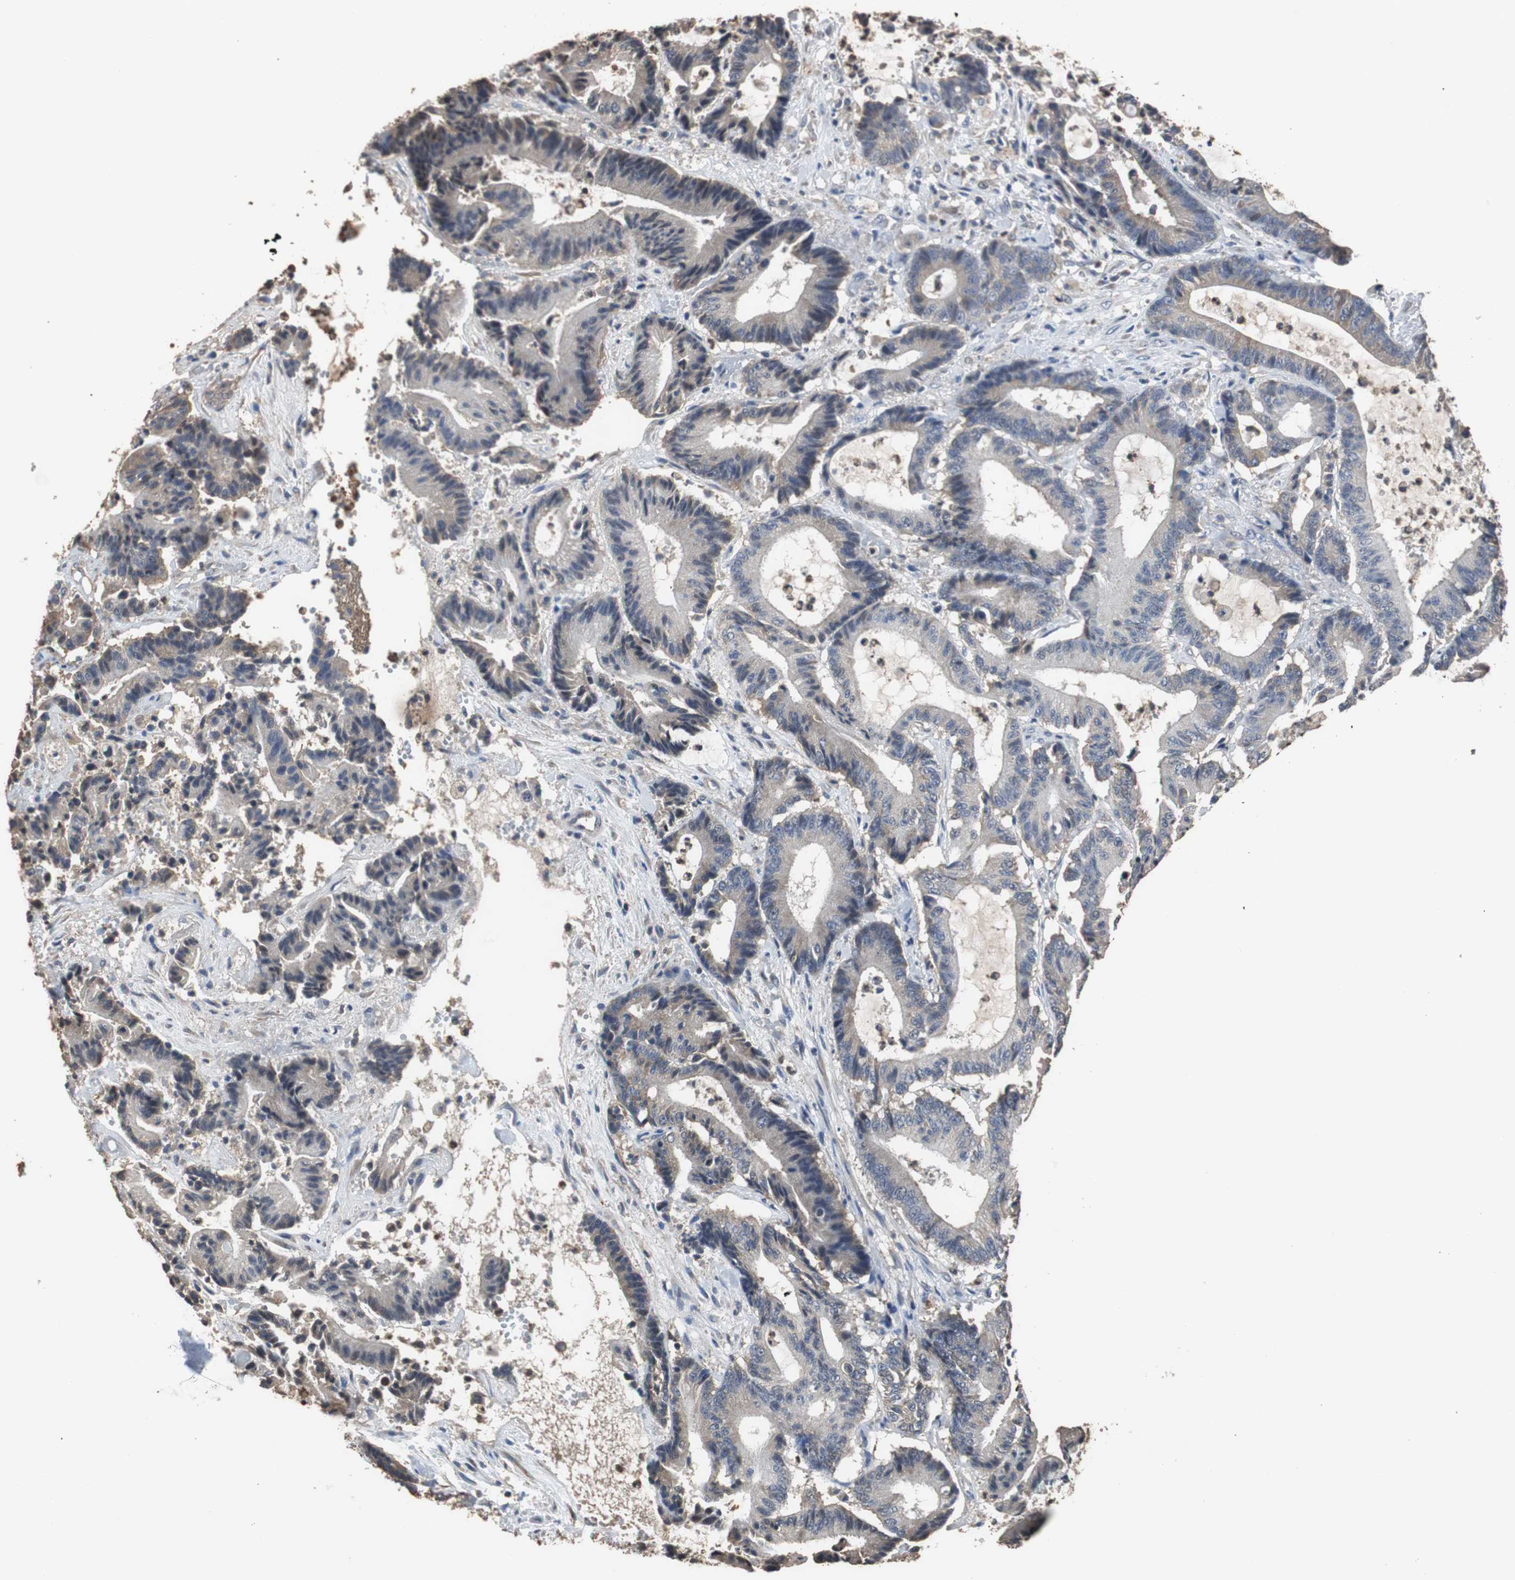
{"staining": {"intensity": "weak", "quantity": "<25%", "location": "cytoplasmic/membranous"}, "tissue": "colorectal cancer", "cell_type": "Tumor cells", "image_type": "cancer", "snomed": [{"axis": "morphology", "description": "Adenocarcinoma, NOS"}, {"axis": "topography", "description": "Colon"}], "caption": "Histopathology image shows no significant protein staining in tumor cells of adenocarcinoma (colorectal).", "gene": "SCIMP", "patient": {"sex": "female", "age": 84}}